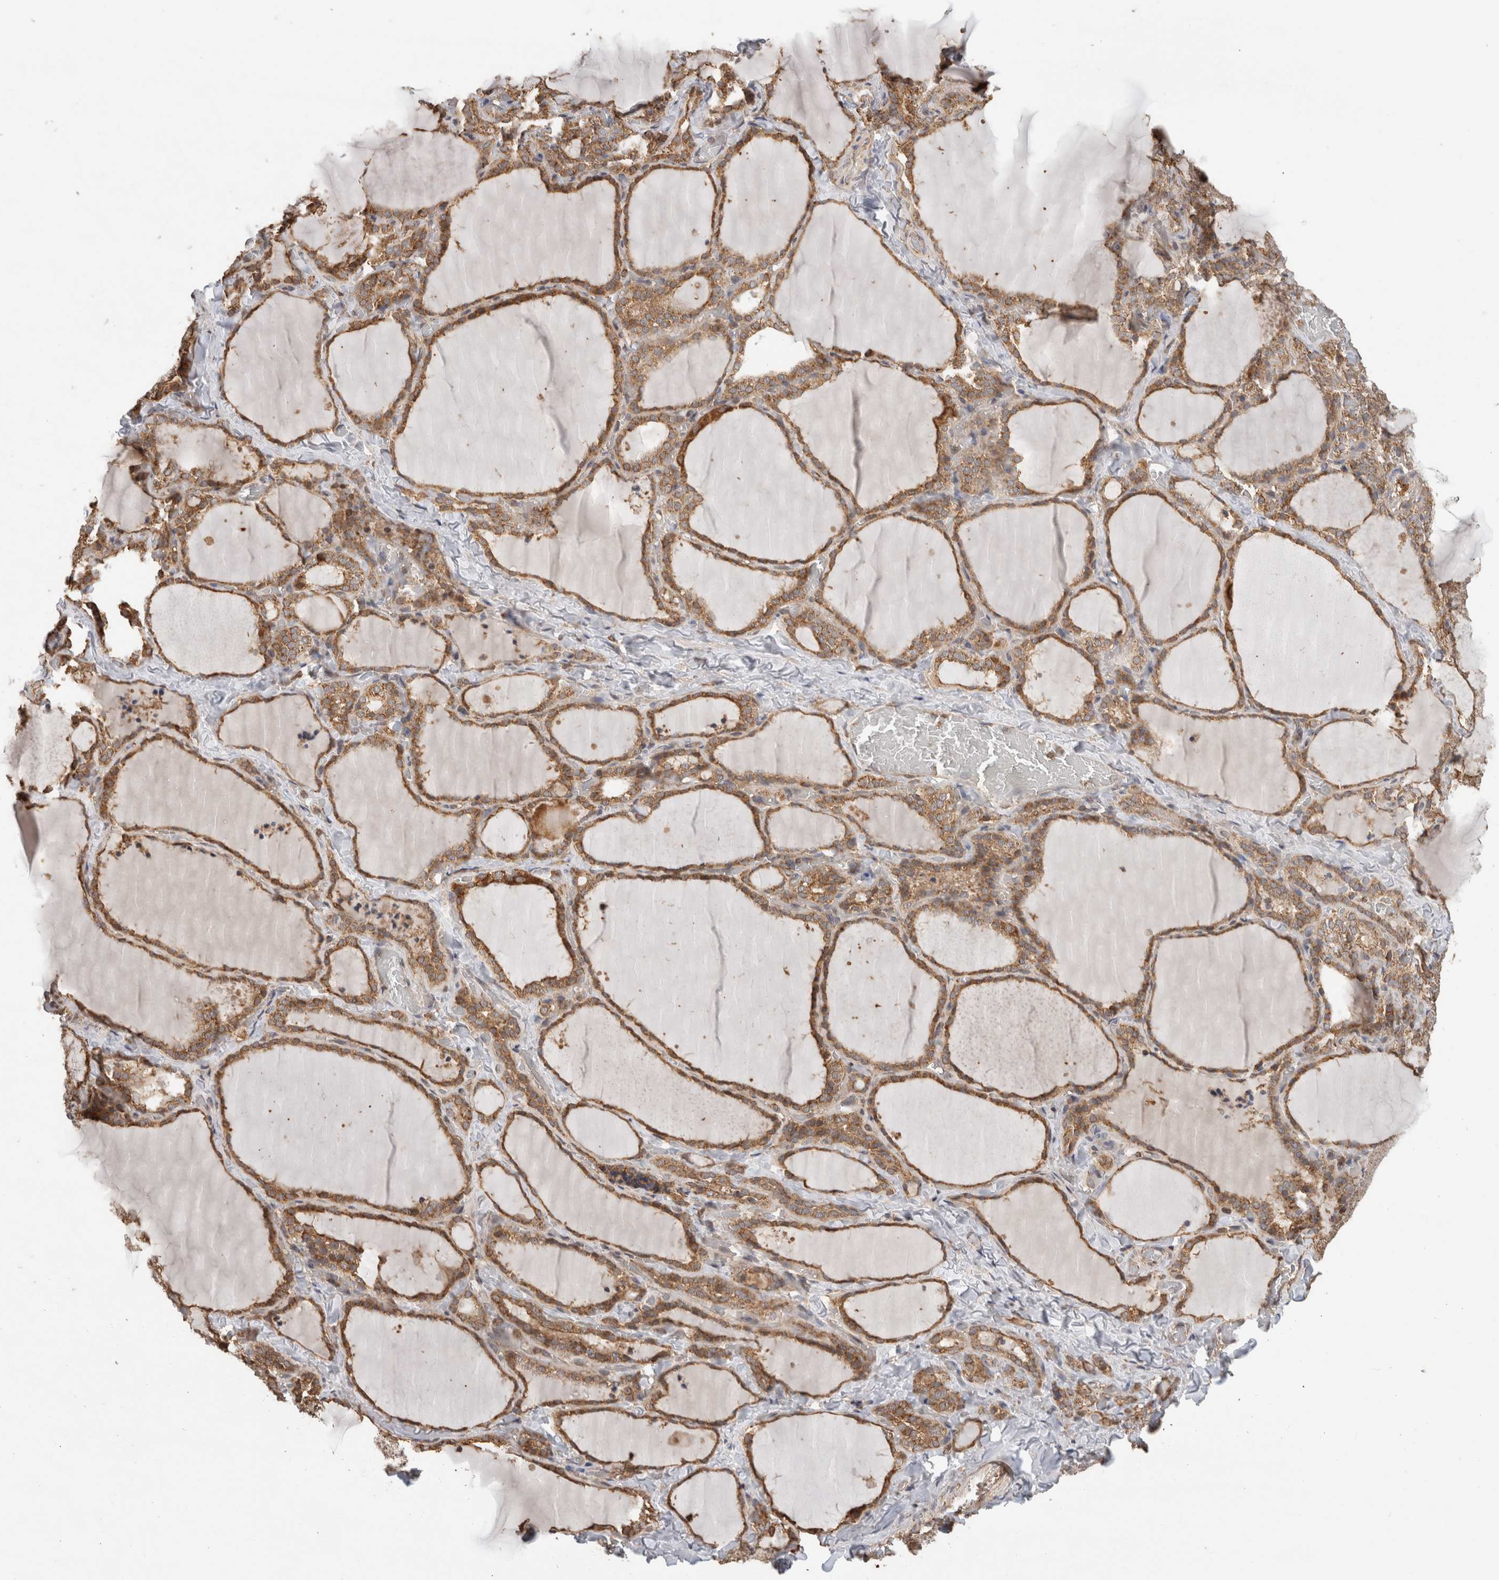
{"staining": {"intensity": "moderate", "quantity": ">75%", "location": "cytoplasmic/membranous"}, "tissue": "thyroid gland", "cell_type": "Glandular cells", "image_type": "normal", "snomed": [{"axis": "morphology", "description": "Normal tissue, NOS"}, {"axis": "topography", "description": "Thyroid gland"}], "caption": "Immunohistochemical staining of benign thyroid gland demonstrates moderate cytoplasmic/membranous protein expression in approximately >75% of glandular cells.", "gene": "IMMP2L", "patient": {"sex": "female", "age": 22}}